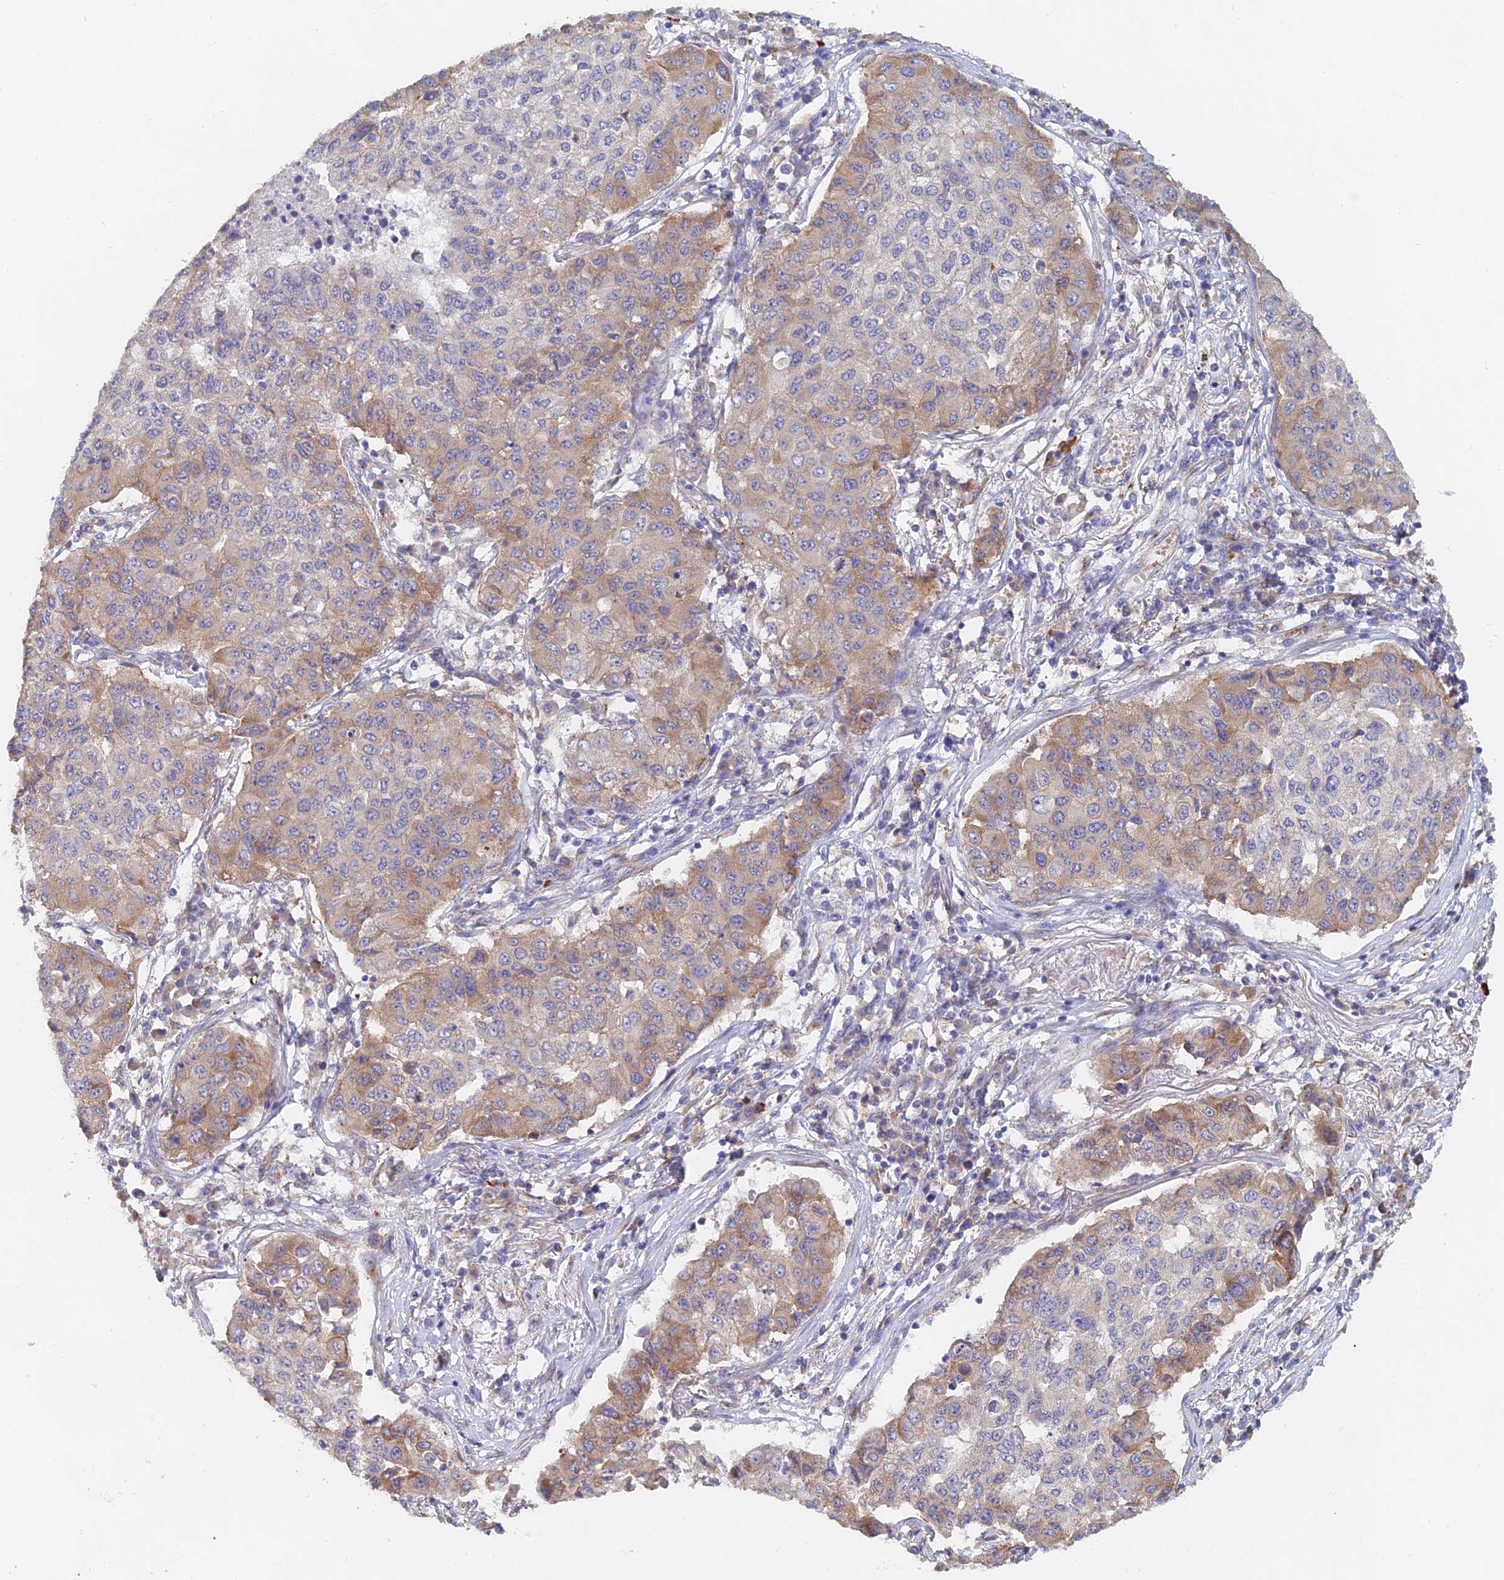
{"staining": {"intensity": "moderate", "quantity": "25%-75%", "location": "cytoplasmic/membranous"}, "tissue": "lung cancer", "cell_type": "Tumor cells", "image_type": "cancer", "snomed": [{"axis": "morphology", "description": "Squamous cell carcinoma, NOS"}, {"axis": "topography", "description": "Lung"}], "caption": "Lung cancer stained for a protein exhibits moderate cytoplasmic/membranous positivity in tumor cells.", "gene": "ELOF1", "patient": {"sex": "male", "age": 74}}